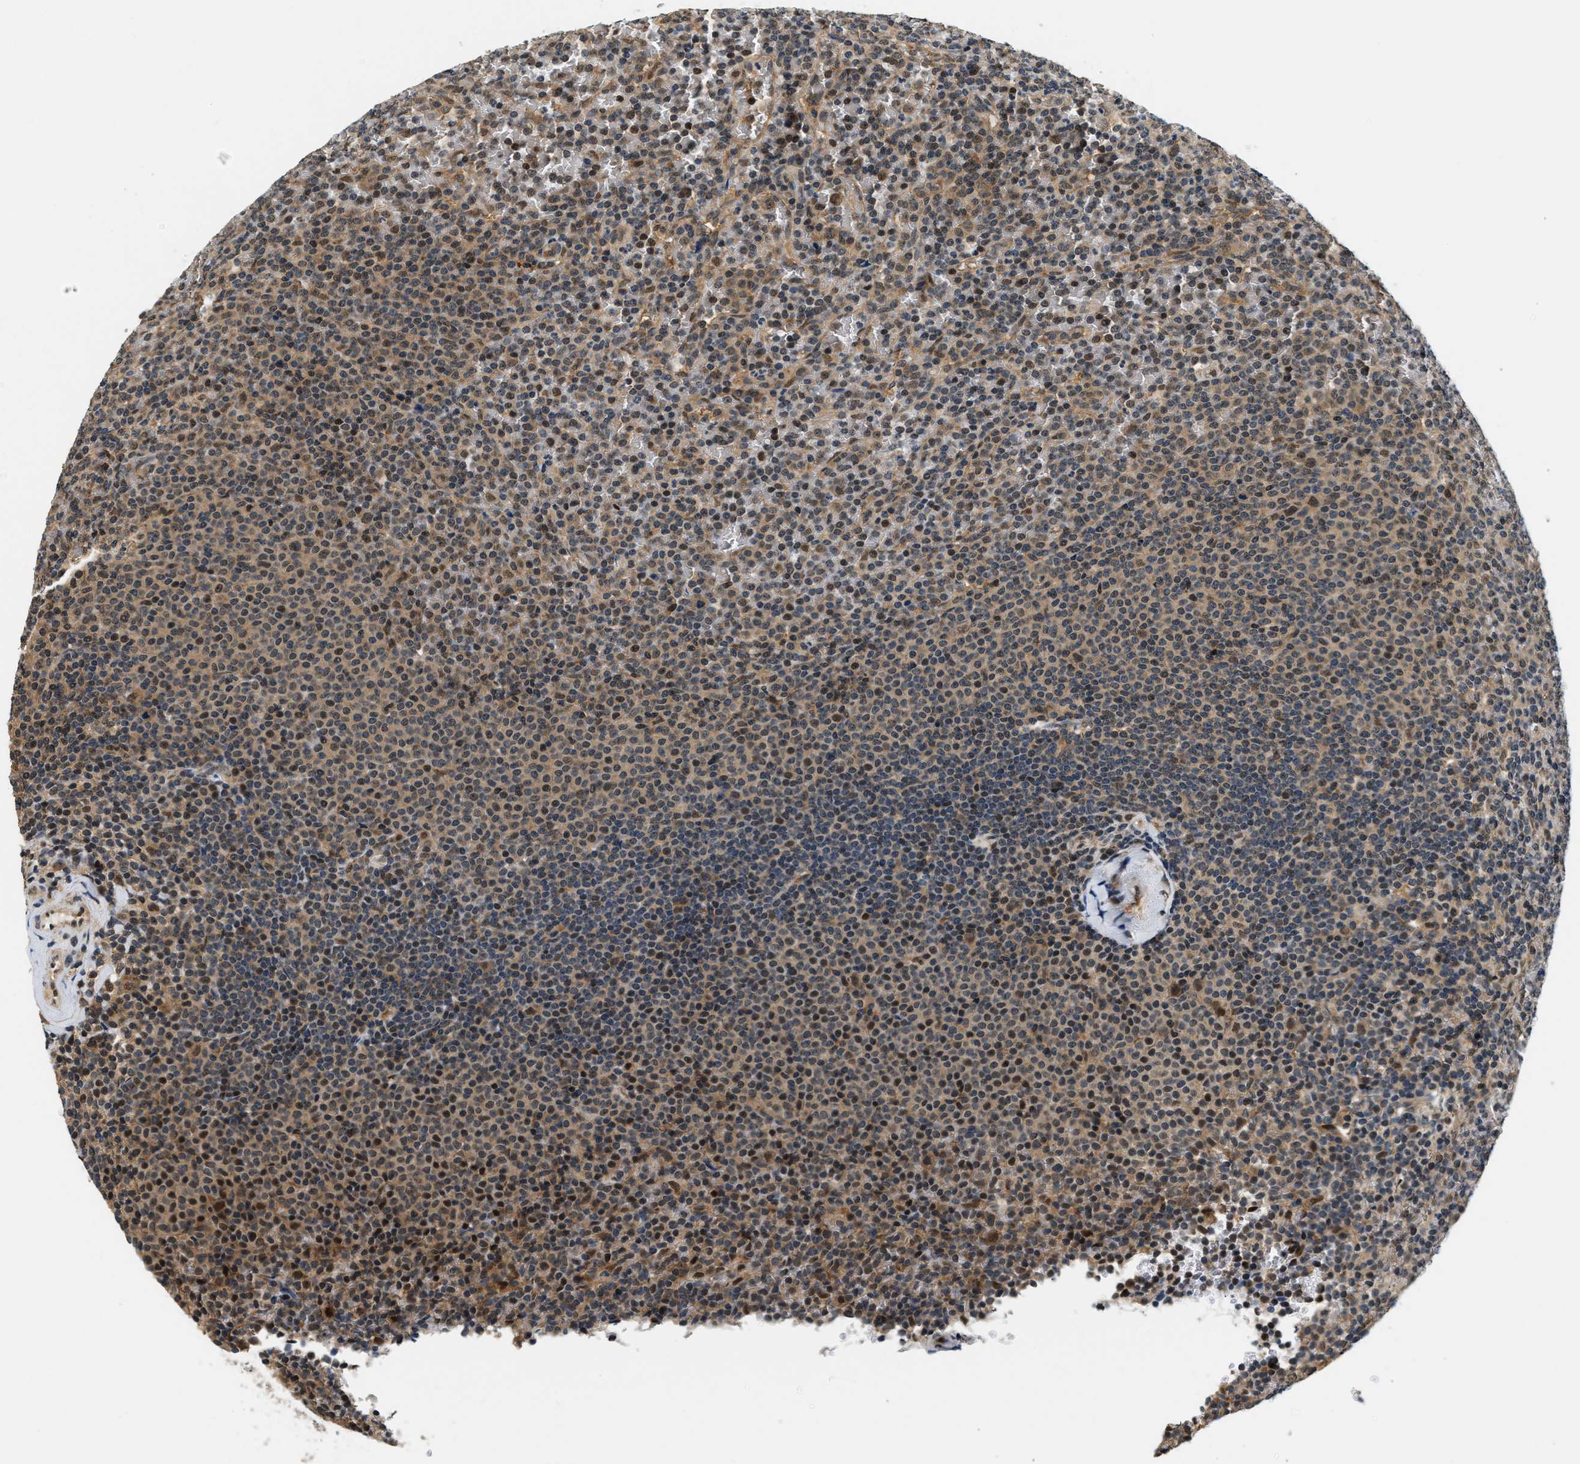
{"staining": {"intensity": "moderate", "quantity": "25%-75%", "location": "cytoplasmic/membranous,nuclear"}, "tissue": "lymphoma", "cell_type": "Tumor cells", "image_type": "cancer", "snomed": [{"axis": "morphology", "description": "Malignant lymphoma, non-Hodgkin's type, Low grade"}, {"axis": "topography", "description": "Spleen"}], "caption": "Lymphoma stained with DAB IHC exhibits medium levels of moderate cytoplasmic/membranous and nuclear staining in about 25%-75% of tumor cells.", "gene": "PSMD3", "patient": {"sex": "female", "age": 77}}